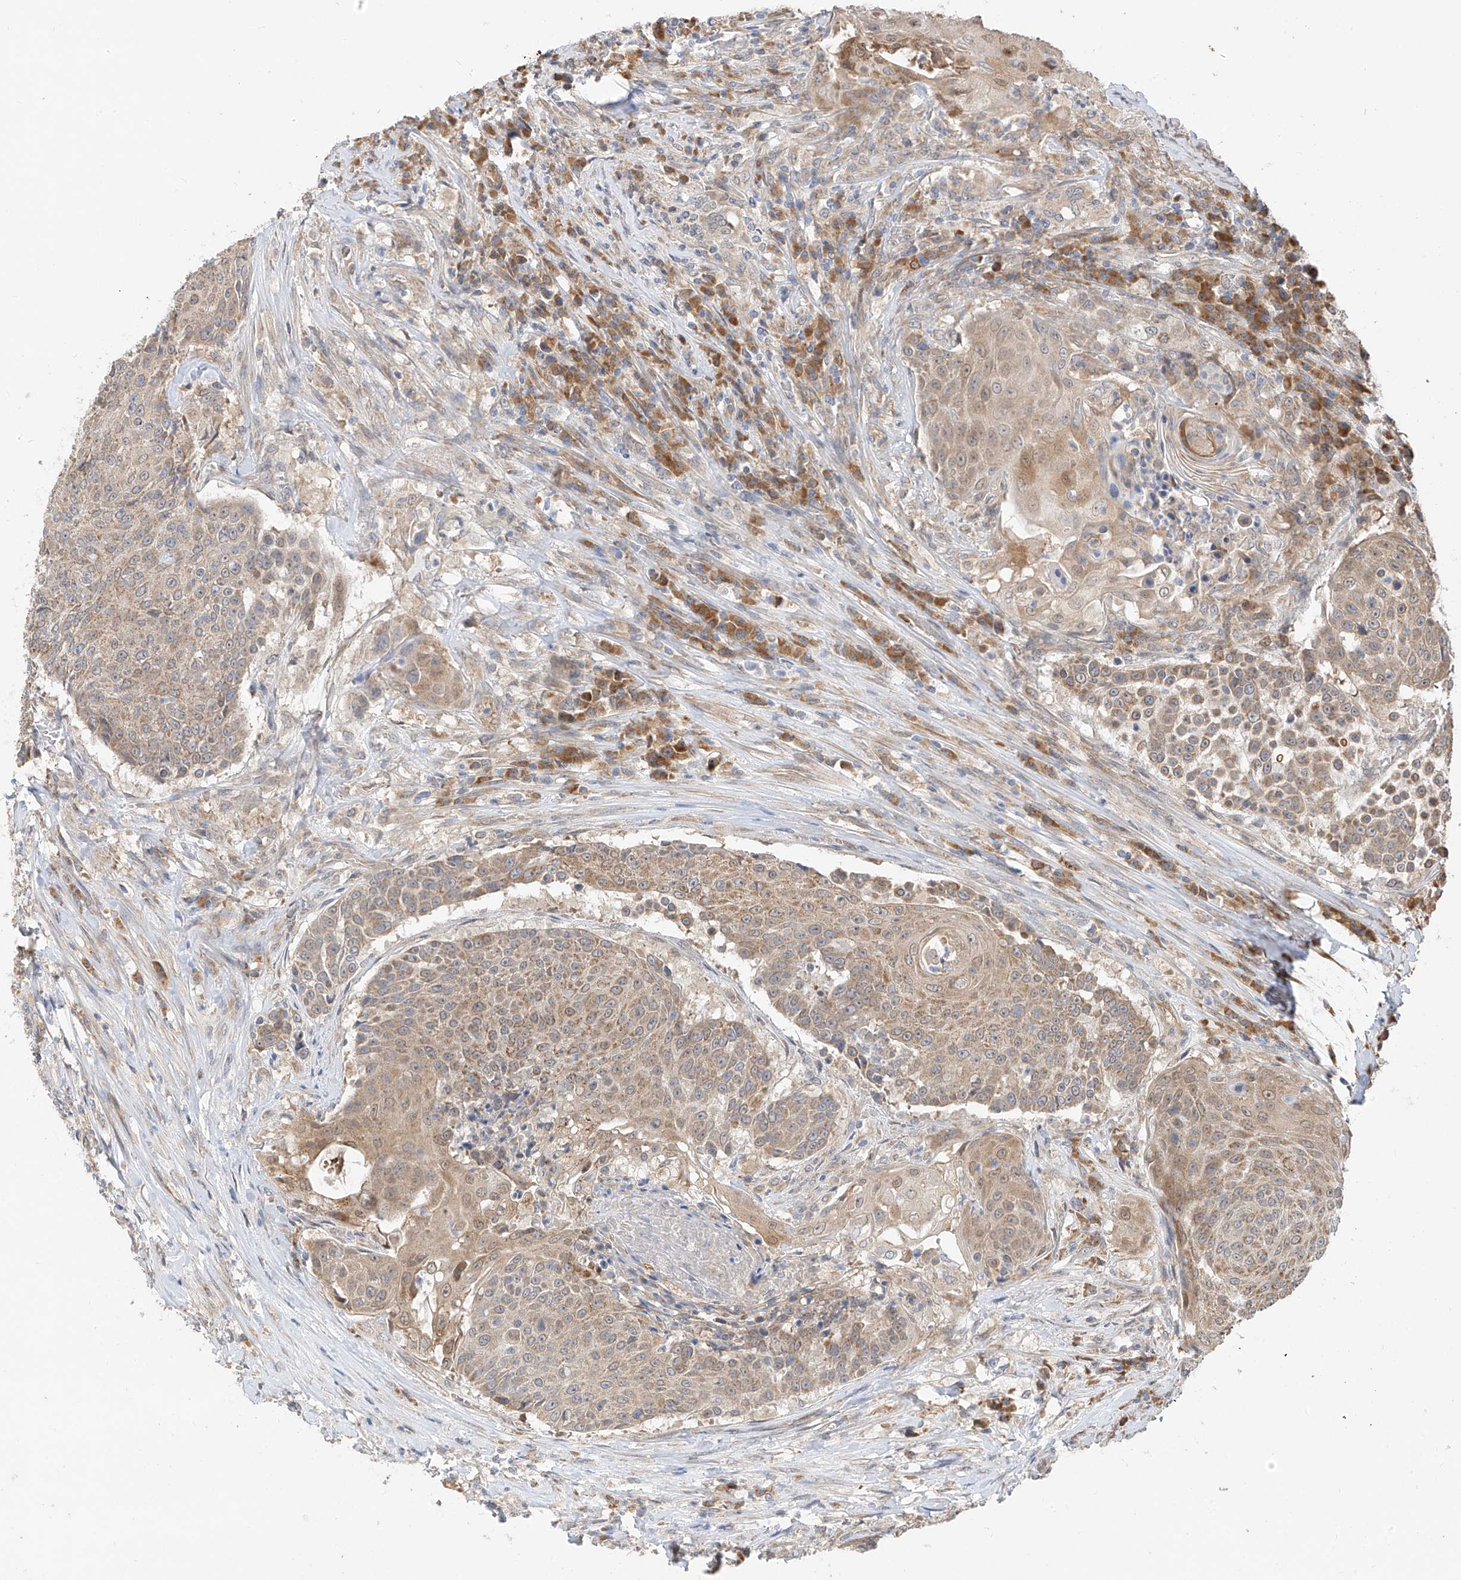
{"staining": {"intensity": "weak", "quantity": "25%-75%", "location": "cytoplasmic/membranous"}, "tissue": "urothelial cancer", "cell_type": "Tumor cells", "image_type": "cancer", "snomed": [{"axis": "morphology", "description": "Urothelial carcinoma, High grade"}, {"axis": "topography", "description": "Urinary bladder"}], "caption": "Immunohistochemistry (IHC) (DAB (3,3'-diaminobenzidine)) staining of human urothelial cancer reveals weak cytoplasmic/membranous protein positivity in approximately 25%-75% of tumor cells. (DAB (3,3'-diaminobenzidine) IHC with brightfield microscopy, high magnification).", "gene": "PPA2", "patient": {"sex": "female", "age": 63}}